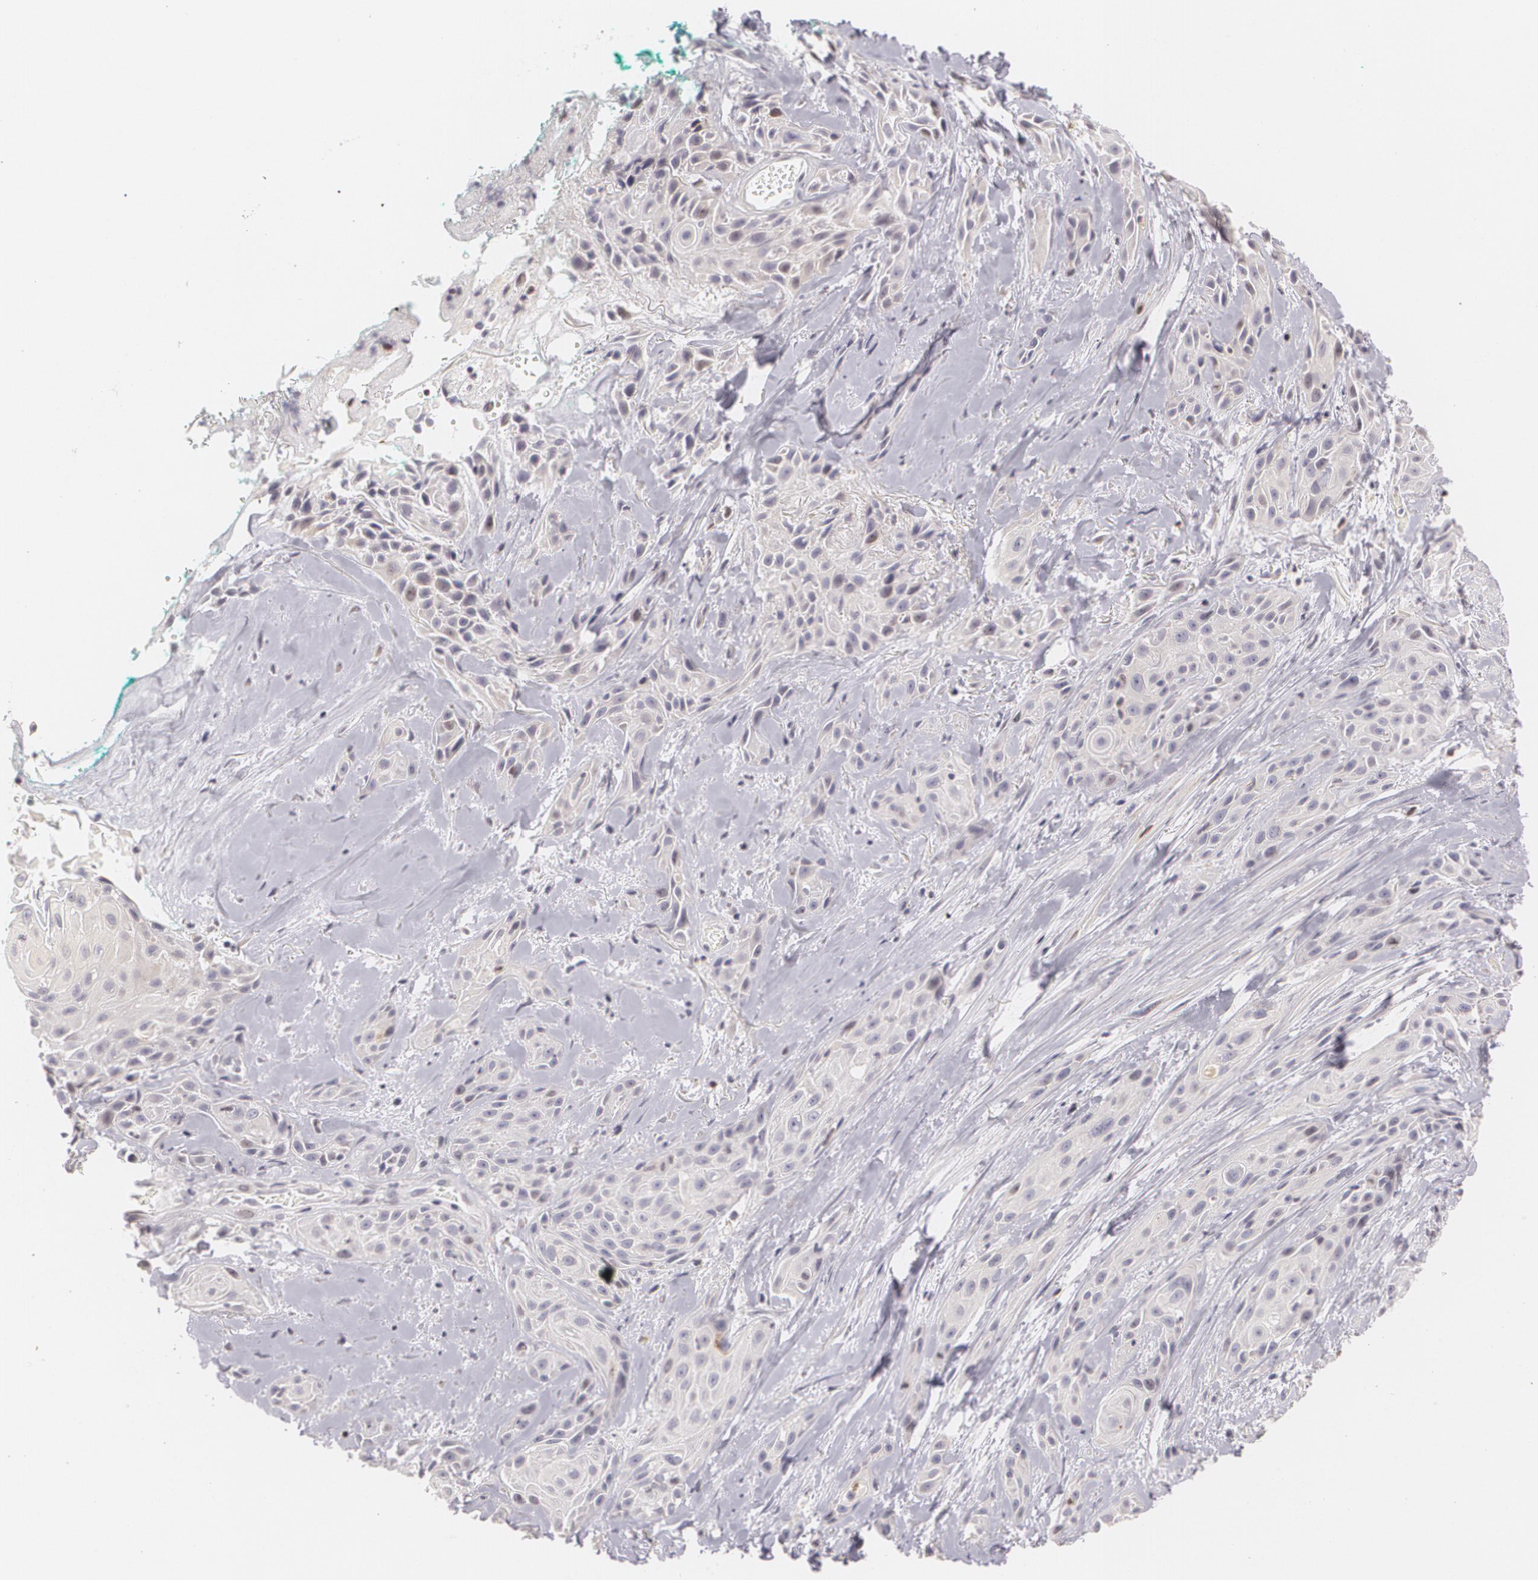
{"staining": {"intensity": "negative", "quantity": "none", "location": "none"}, "tissue": "skin cancer", "cell_type": "Tumor cells", "image_type": "cancer", "snomed": [{"axis": "morphology", "description": "Squamous cell carcinoma, NOS"}, {"axis": "topography", "description": "Skin"}, {"axis": "topography", "description": "Anal"}], "caption": "This is an immunohistochemistry photomicrograph of squamous cell carcinoma (skin). There is no staining in tumor cells.", "gene": "ZBTB16", "patient": {"sex": "male", "age": 64}}